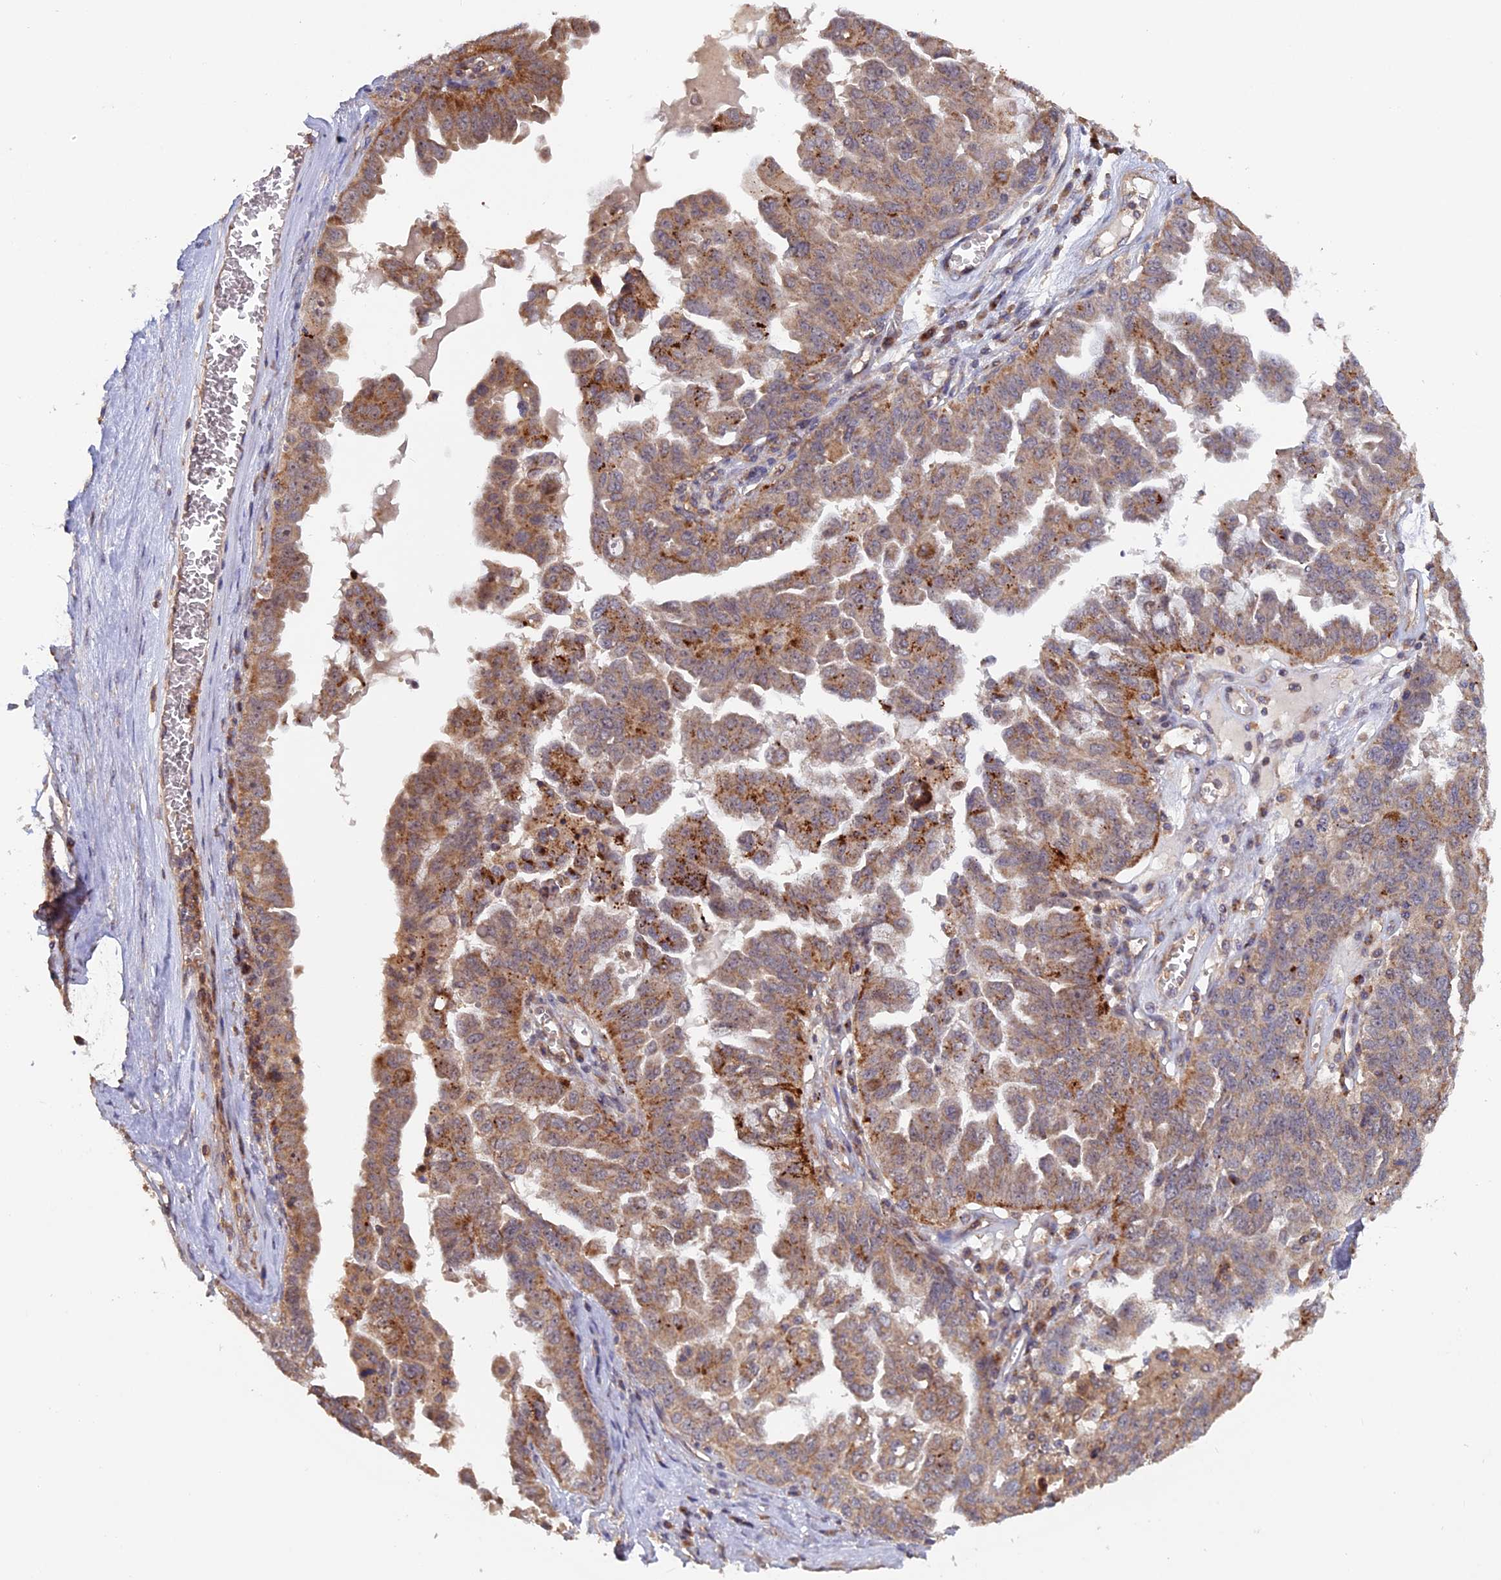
{"staining": {"intensity": "moderate", "quantity": ">75%", "location": "cytoplasmic/membranous"}, "tissue": "ovarian cancer", "cell_type": "Tumor cells", "image_type": "cancer", "snomed": [{"axis": "morphology", "description": "Carcinoma, endometroid"}, {"axis": "topography", "description": "Ovary"}], "caption": "Brown immunohistochemical staining in human ovarian cancer (endometroid carcinoma) exhibits moderate cytoplasmic/membranous expression in approximately >75% of tumor cells.", "gene": "FERMT1", "patient": {"sex": "female", "age": 62}}